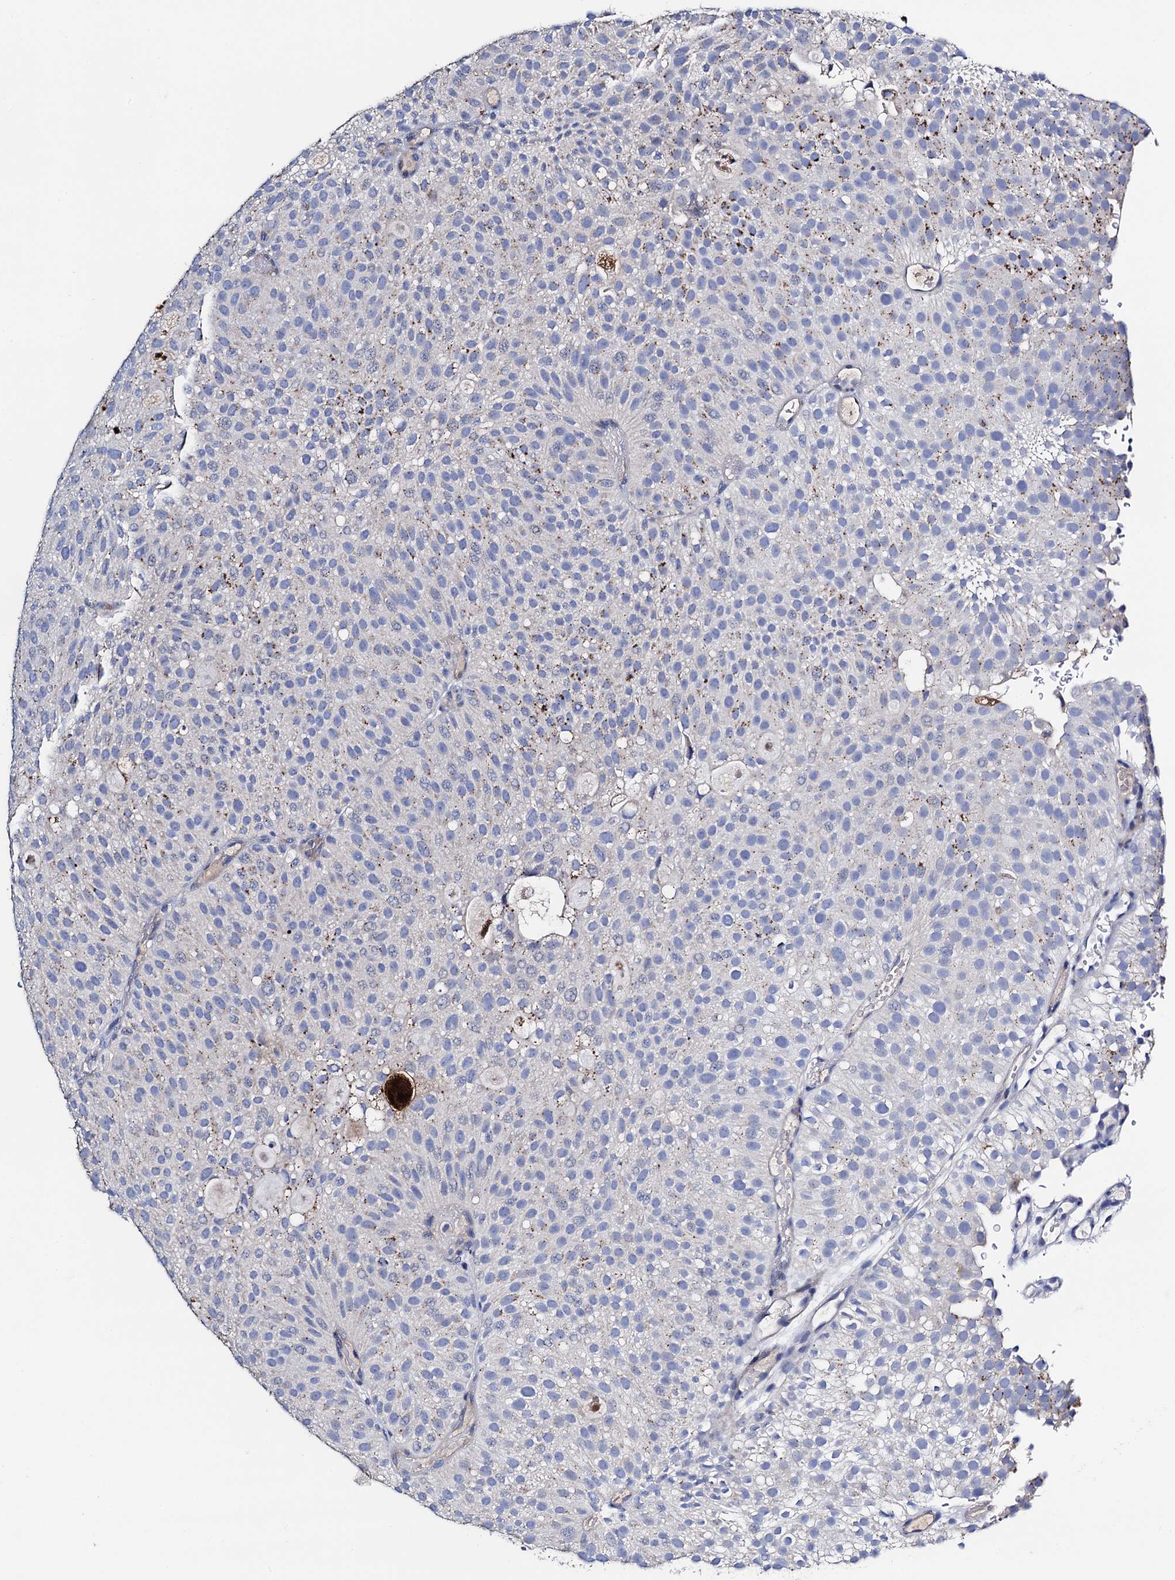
{"staining": {"intensity": "negative", "quantity": "none", "location": "none"}, "tissue": "urothelial cancer", "cell_type": "Tumor cells", "image_type": "cancer", "snomed": [{"axis": "morphology", "description": "Urothelial carcinoma, Low grade"}, {"axis": "topography", "description": "Urinary bladder"}], "caption": "Immunohistochemistry (IHC) histopathology image of neoplastic tissue: human urothelial cancer stained with DAB (3,3'-diaminobenzidine) displays no significant protein positivity in tumor cells. Brightfield microscopy of immunohistochemistry (IHC) stained with DAB (brown) and hematoxylin (blue), captured at high magnification.", "gene": "FREM3", "patient": {"sex": "male", "age": 78}}